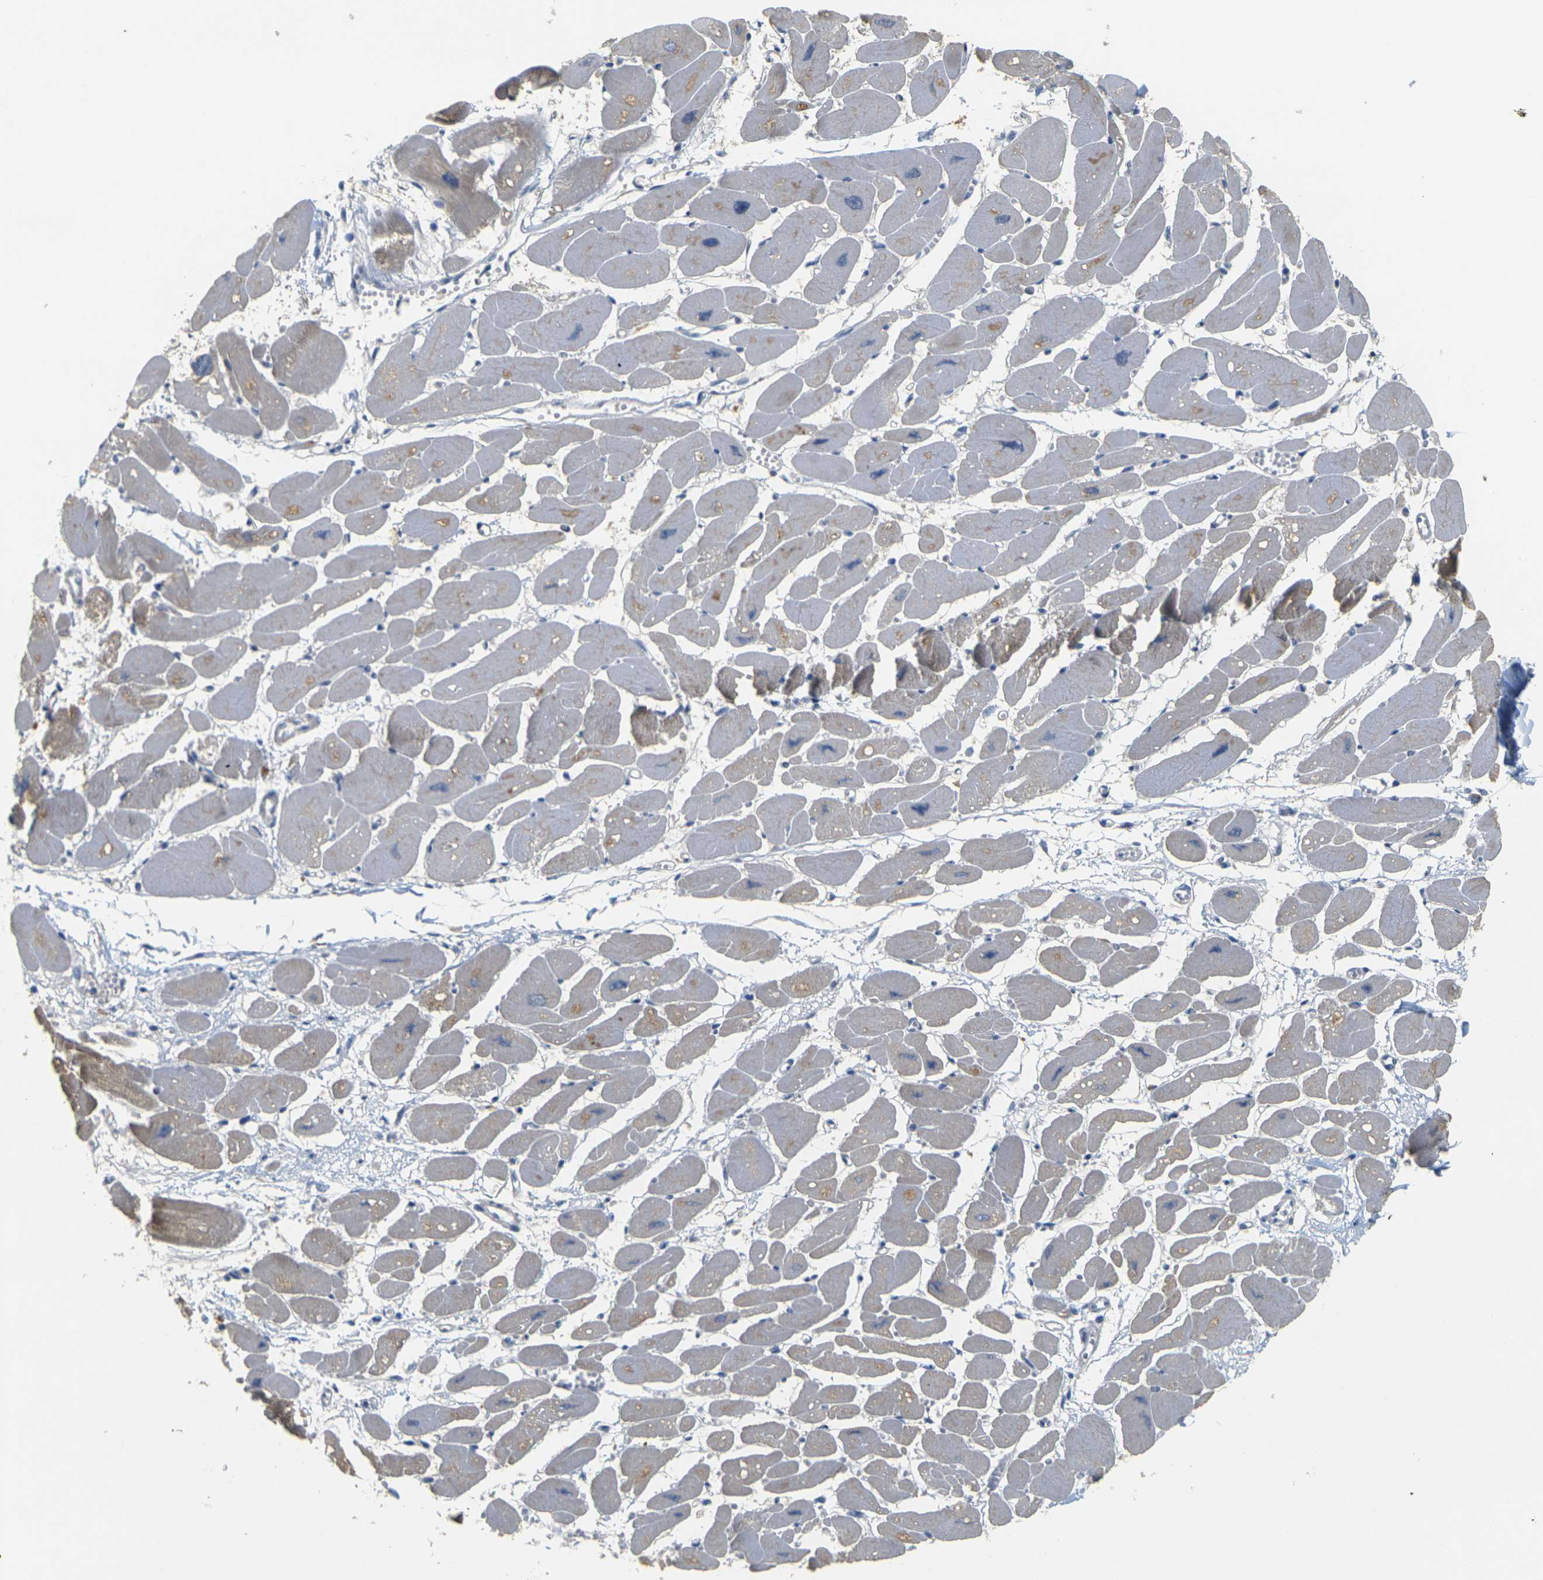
{"staining": {"intensity": "weak", "quantity": "25%-75%", "location": "cytoplasmic/membranous"}, "tissue": "heart muscle", "cell_type": "Cardiomyocytes", "image_type": "normal", "snomed": [{"axis": "morphology", "description": "Normal tissue, NOS"}, {"axis": "topography", "description": "Heart"}], "caption": "Immunohistochemistry of benign heart muscle shows low levels of weak cytoplasmic/membranous positivity in approximately 25%-75% of cardiomyocytes. Immunohistochemistry (ihc) stains the protein in brown and the nuclei are stained blue.", "gene": "GDAP1", "patient": {"sex": "female", "age": 54}}